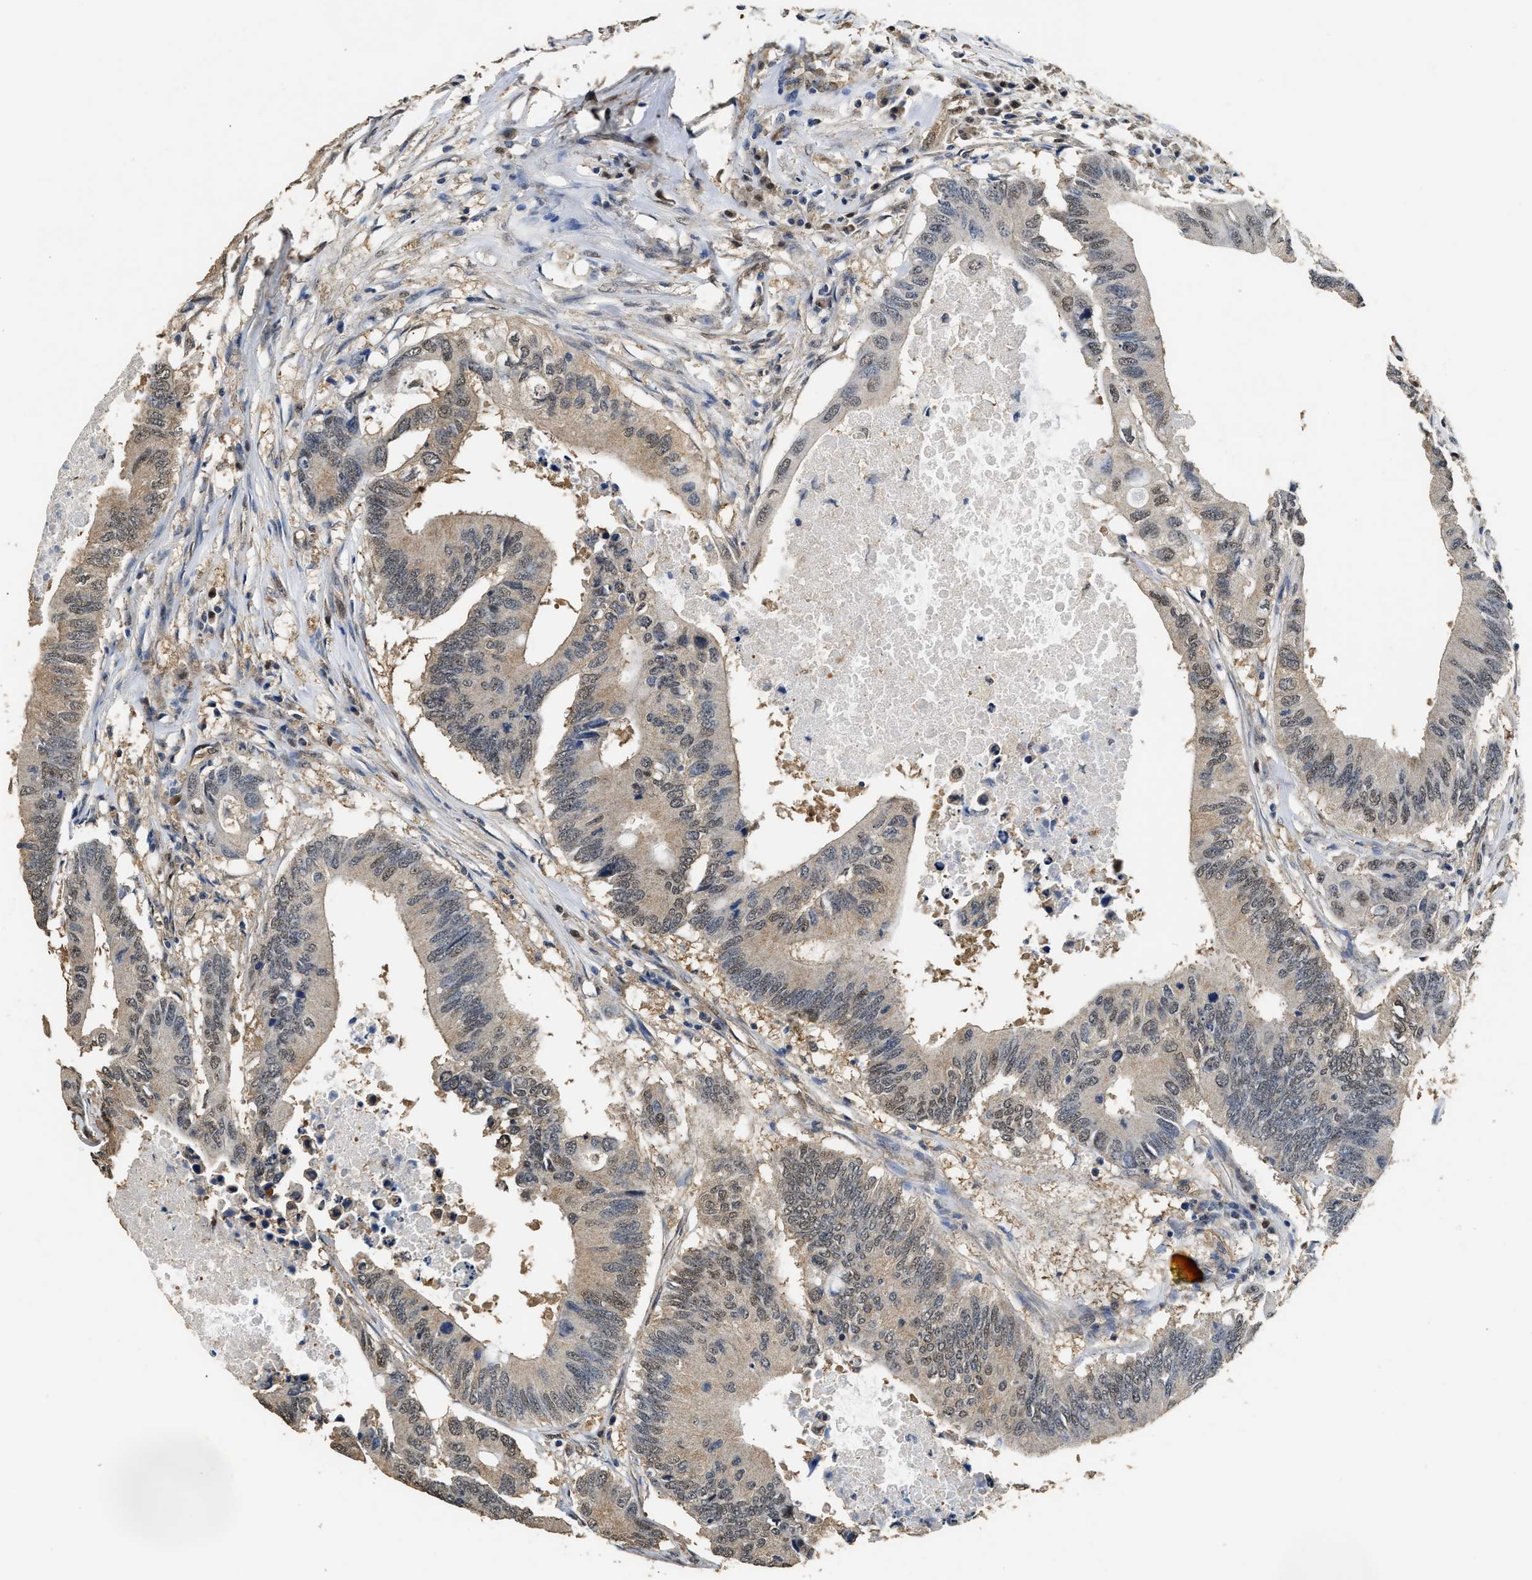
{"staining": {"intensity": "weak", "quantity": ">75%", "location": "cytoplasmic/membranous,nuclear"}, "tissue": "colorectal cancer", "cell_type": "Tumor cells", "image_type": "cancer", "snomed": [{"axis": "morphology", "description": "Adenocarcinoma, NOS"}, {"axis": "topography", "description": "Colon"}], "caption": "A brown stain shows weak cytoplasmic/membranous and nuclear expression of a protein in adenocarcinoma (colorectal) tumor cells.", "gene": "YWHAE", "patient": {"sex": "male", "age": 71}}